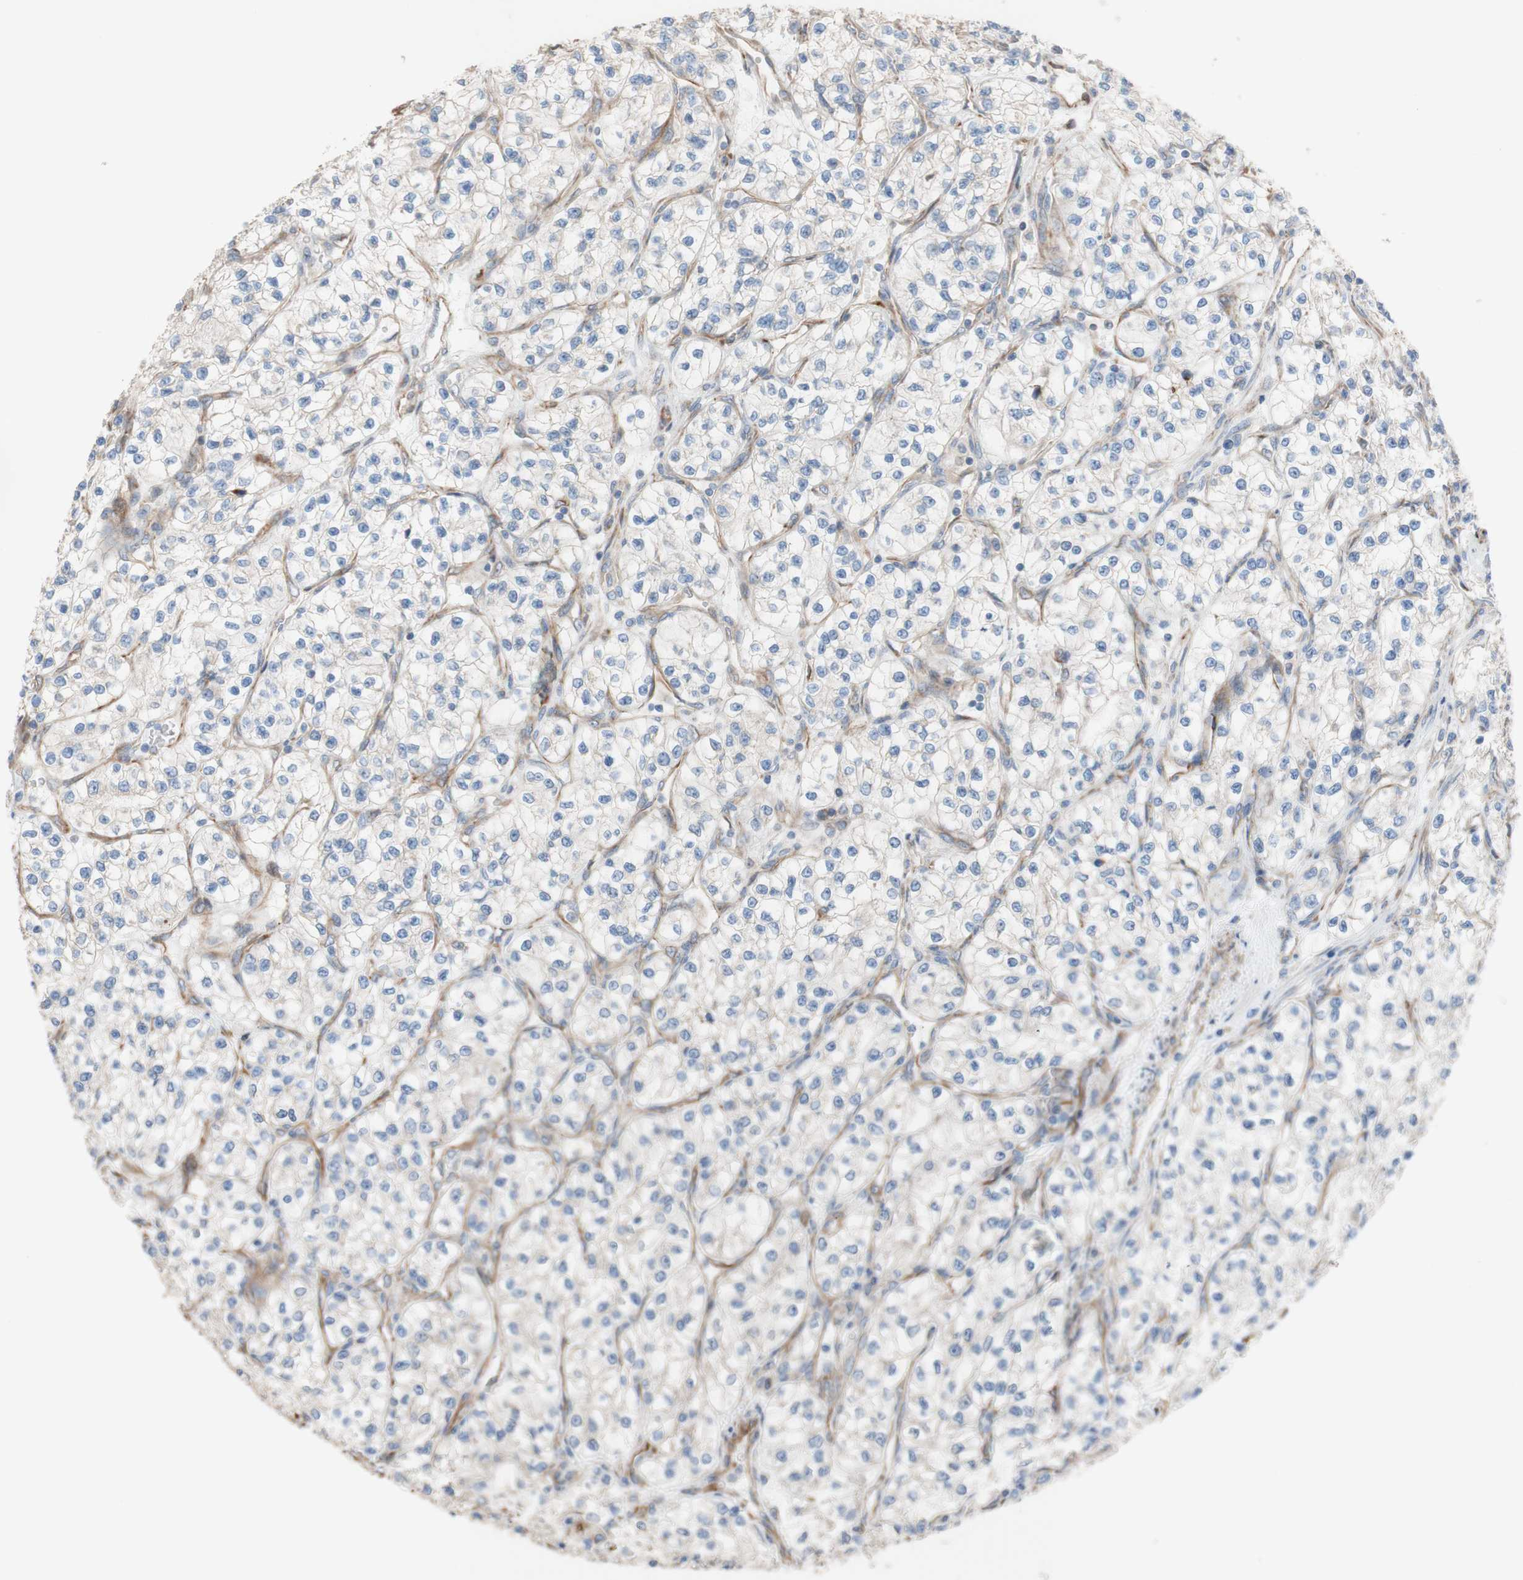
{"staining": {"intensity": "weak", "quantity": ">75%", "location": "cytoplasmic/membranous"}, "tissue": "renal cancer", "cell_type": "Tumor cells", "image_type": "cancer", "snomed": [{"axis": "morphology", "description": "Adenocarcinoma, NOS"}, {"axis": "topography", "description": "Kidney"}], "caption": "Immunohistochemistry (IHC) staining of adenocarcinoma (renal), which demonstrates low levels of weak cytoplasmic/membranous positivity in about >75% of tumor cells indicating weak cytoplasmic/membranous protein staining. The staining was performed using DAB (3,3'-diaminobenzidine) (brown) for protein detection and nuclei were counterstained in hematoxylin (blue).", "gene": "C1orf43", "patient": {"sex": "female", "age": 57}}